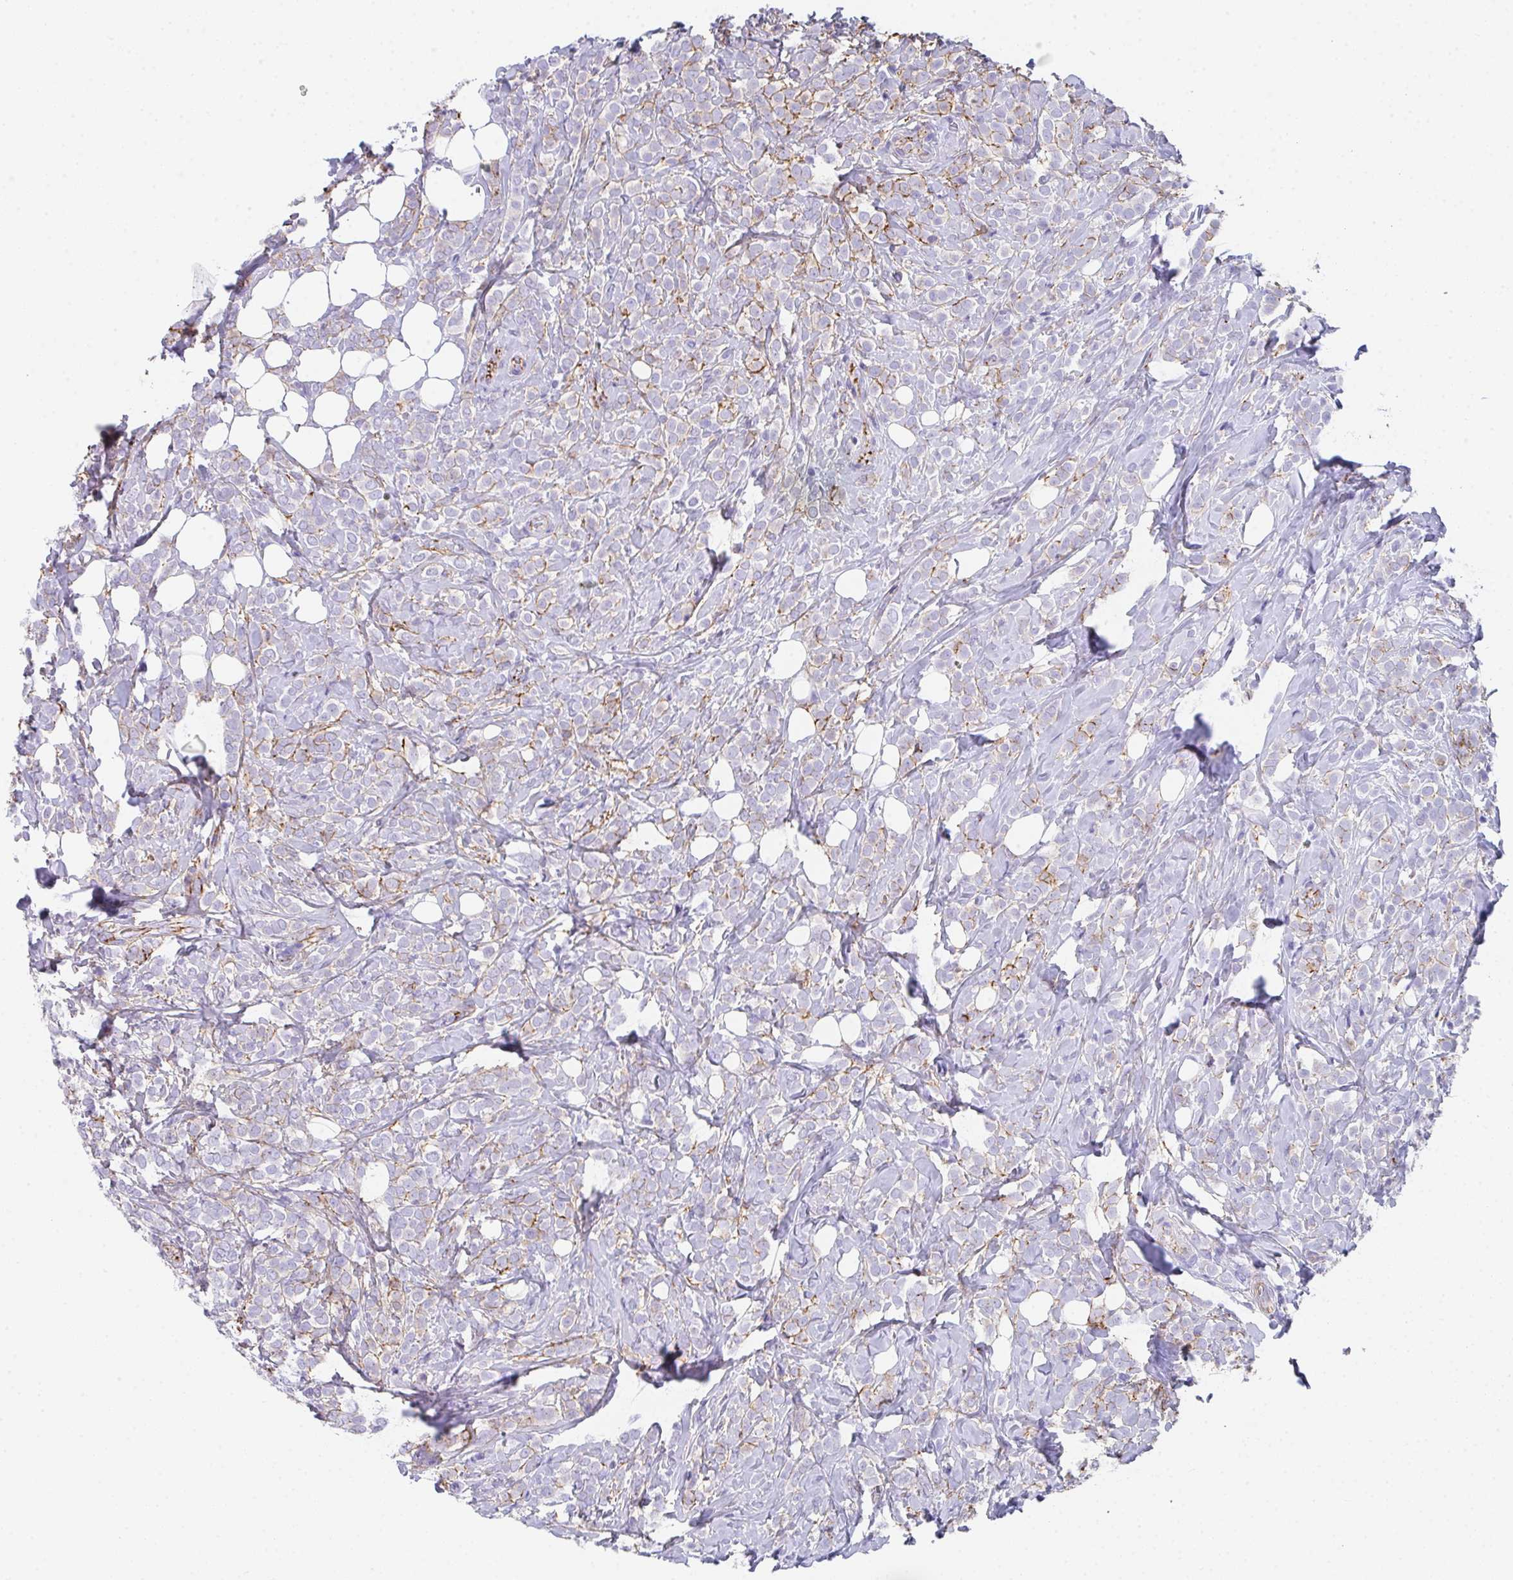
{"staining": {"intensity": "negative", "quantity": "none", "location": "none"}, "tissue": "breast cancer", "cell_type": "Tumor cells", "image_type": "cancer", "snomed": [{"axis": "morphology", "description": "Lobular carcinoma"}, {"axis": "topography", "description": "Breast"}], "caption": "Immunohistochemistry image of neoplastic tissue: human breast cancer stained with DAB demonstrates no significant protein positivity in tumor cells. The staining was performed using DAB to visualize the protein expression in brown, while the nuclei were stained in blue with hematoxylin (Magnification: 20x).", "gene": "DBN1", "patient": {"sex": "female", "age": 49}}